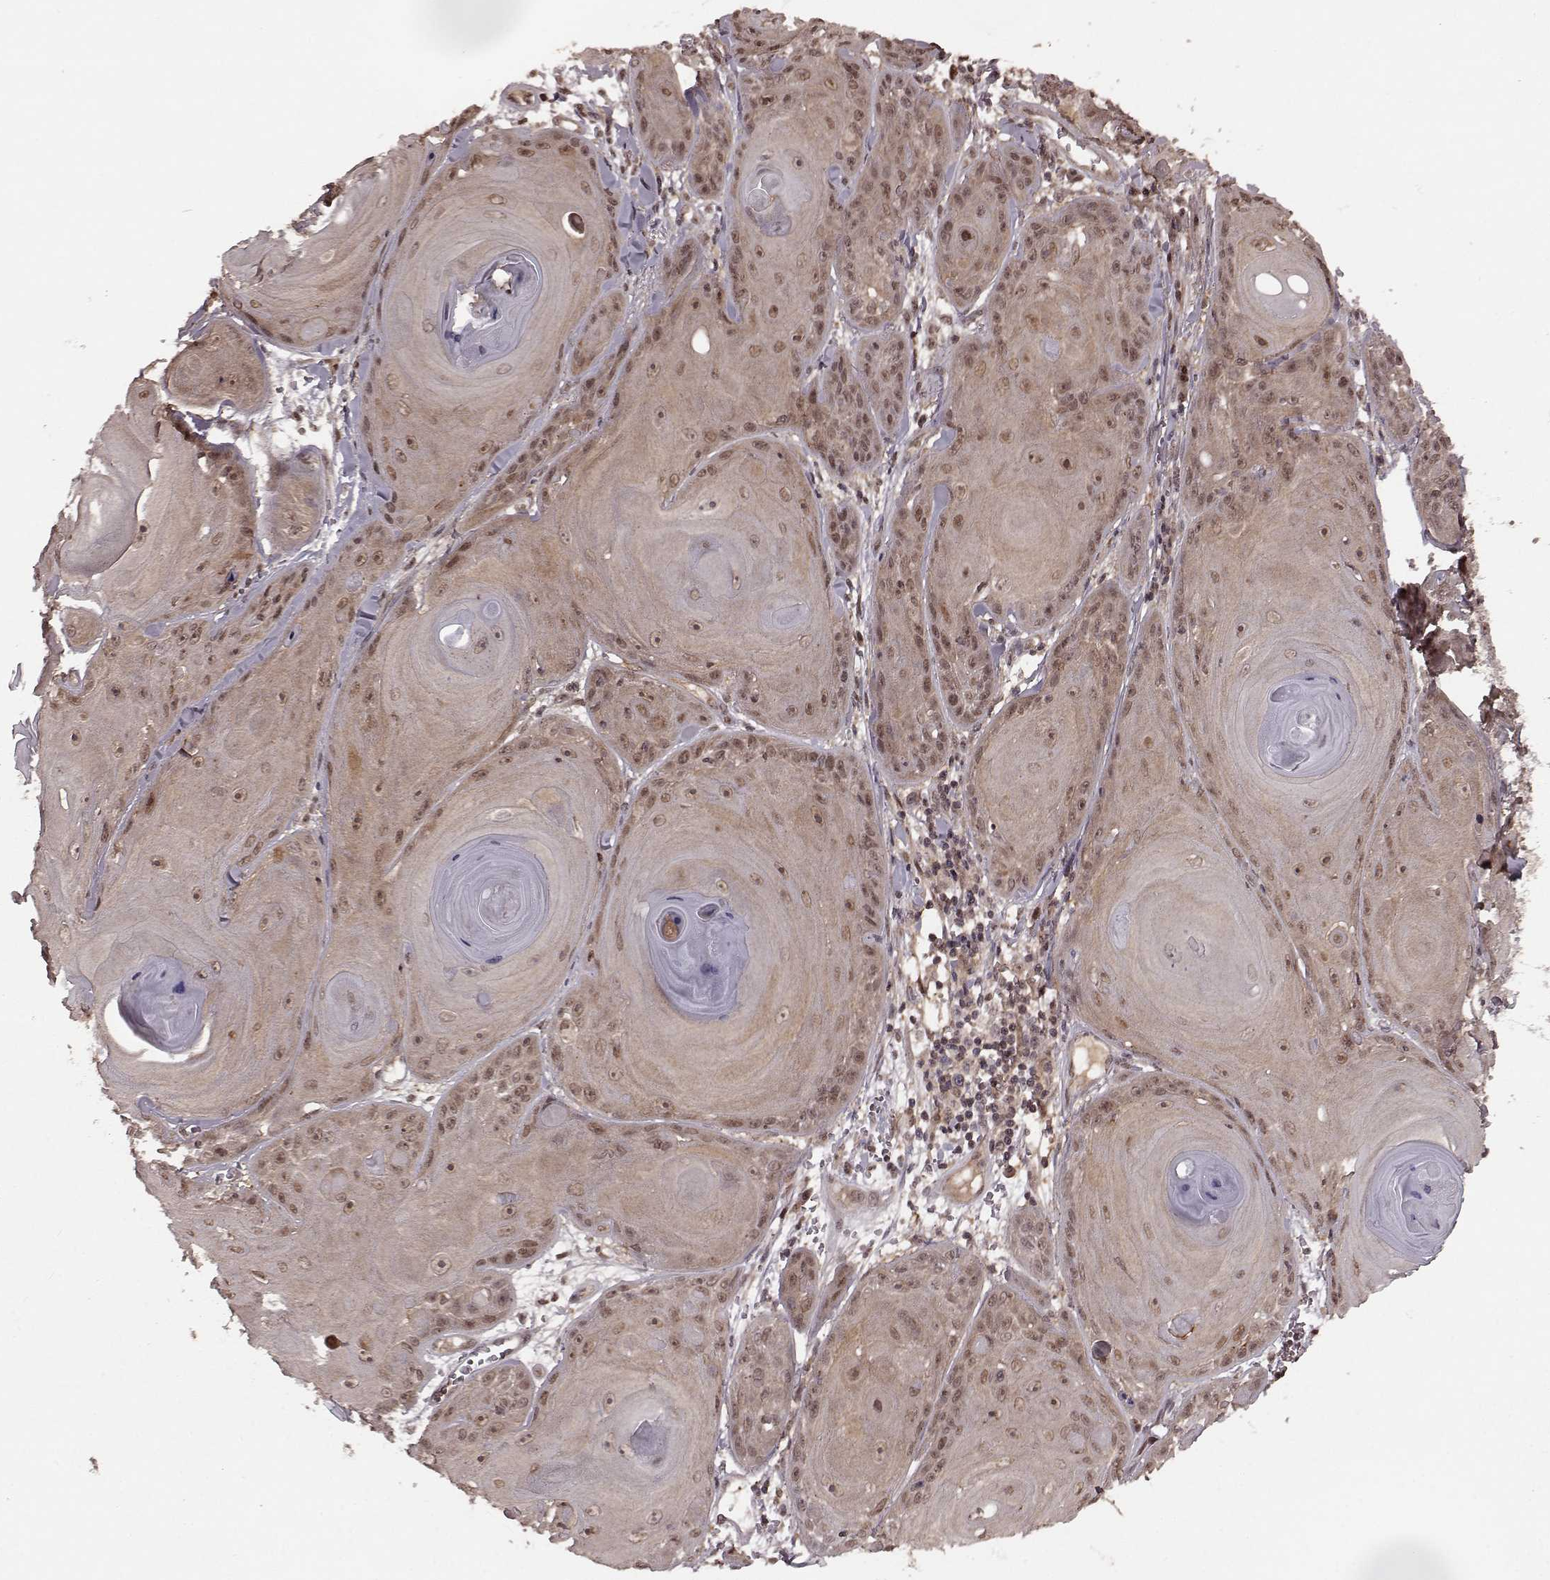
{"staining": {"intensity": "weak", "quantity": "25%-75%", "location": "cytoplasmic/membranous,nuclear"}, "tissue": "skin cancer", "cell_type": "Tumor cells", "image_type": "cancer", "snomed": [{"axis": "morphology", "description": "Squamous cell carcinoma, NOS"}, {"axis": "topography", "description": "Skin"}, {"axis": "topography", "description": "Vulva"}], "caption": "High-magnification brightfield microscopy of squamous cell carcinoma (skin) stained with DAB (3,3'-diaminobenzidine) (brown) and counterstained with hematoxylin (blue). tumor cells exhibit weak cytoplasmic/membranous and nuclear expression is seen in approximately25%-75% of cells.", "gene": "GSS", "patient": {"sex": "female", "age": 85}}